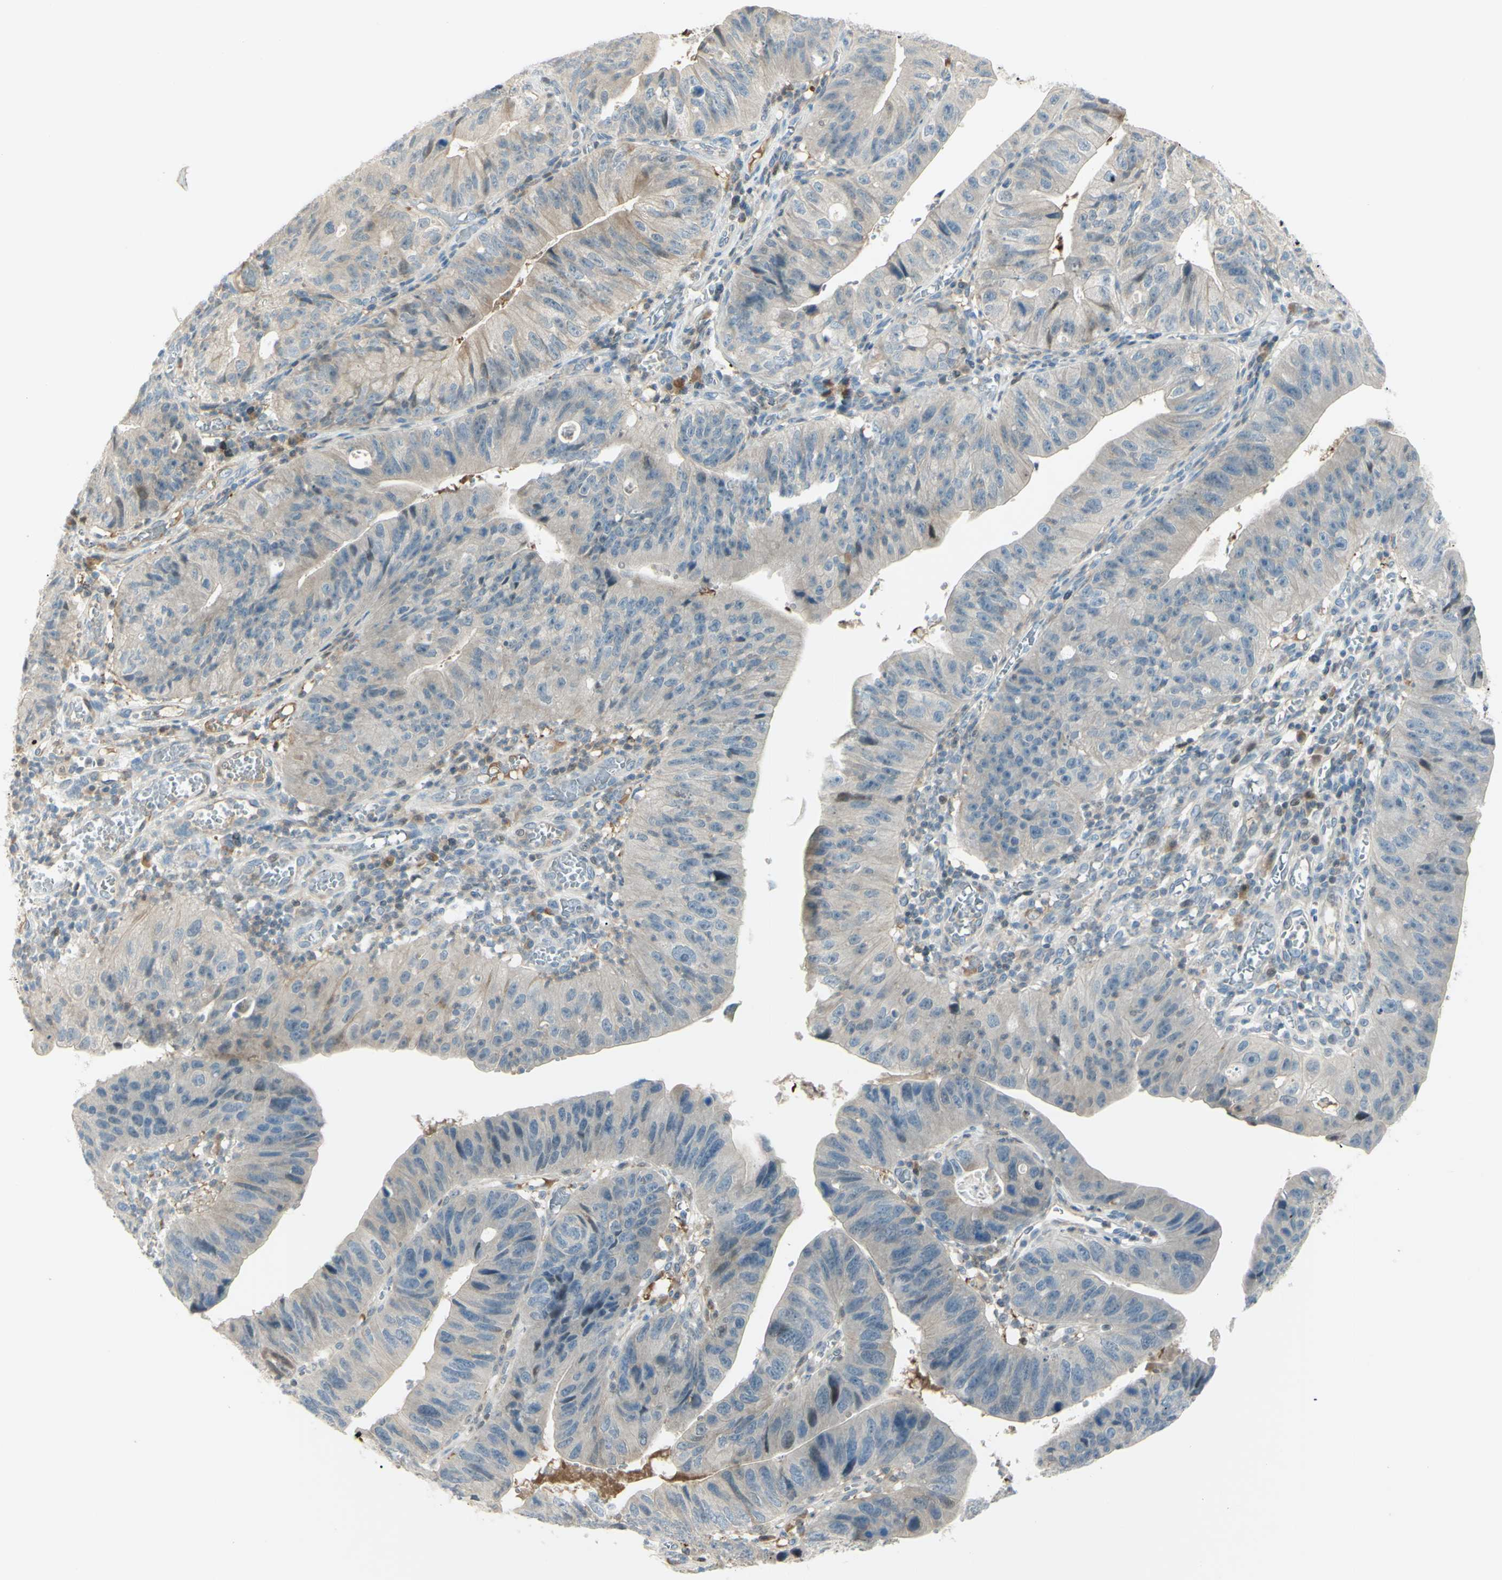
{"staining": {"intensity": "weak", "quantity": "25%-75%", "location": "cytoplasmic/membranous"}, "tissue": "stomach cancer", "cell_type": "Tumor cells", "image_type": "cancer", "snomed": [{"axis": "morphology", "description": "Adenocarcinoma, NOS"}, {"axis": "topography", "description": "Stomach"}], "caption": "Immunohistochemistry (IHC) (DAB (3,3'-diaminobenzidine)) staining of human stomach cancer exhibits weak cytoplasmic/membranous protein positivity in about 25%-75% of tumor cells.", "gene": "C1orf159", "patient": {"sex": "male", "age": 59}}